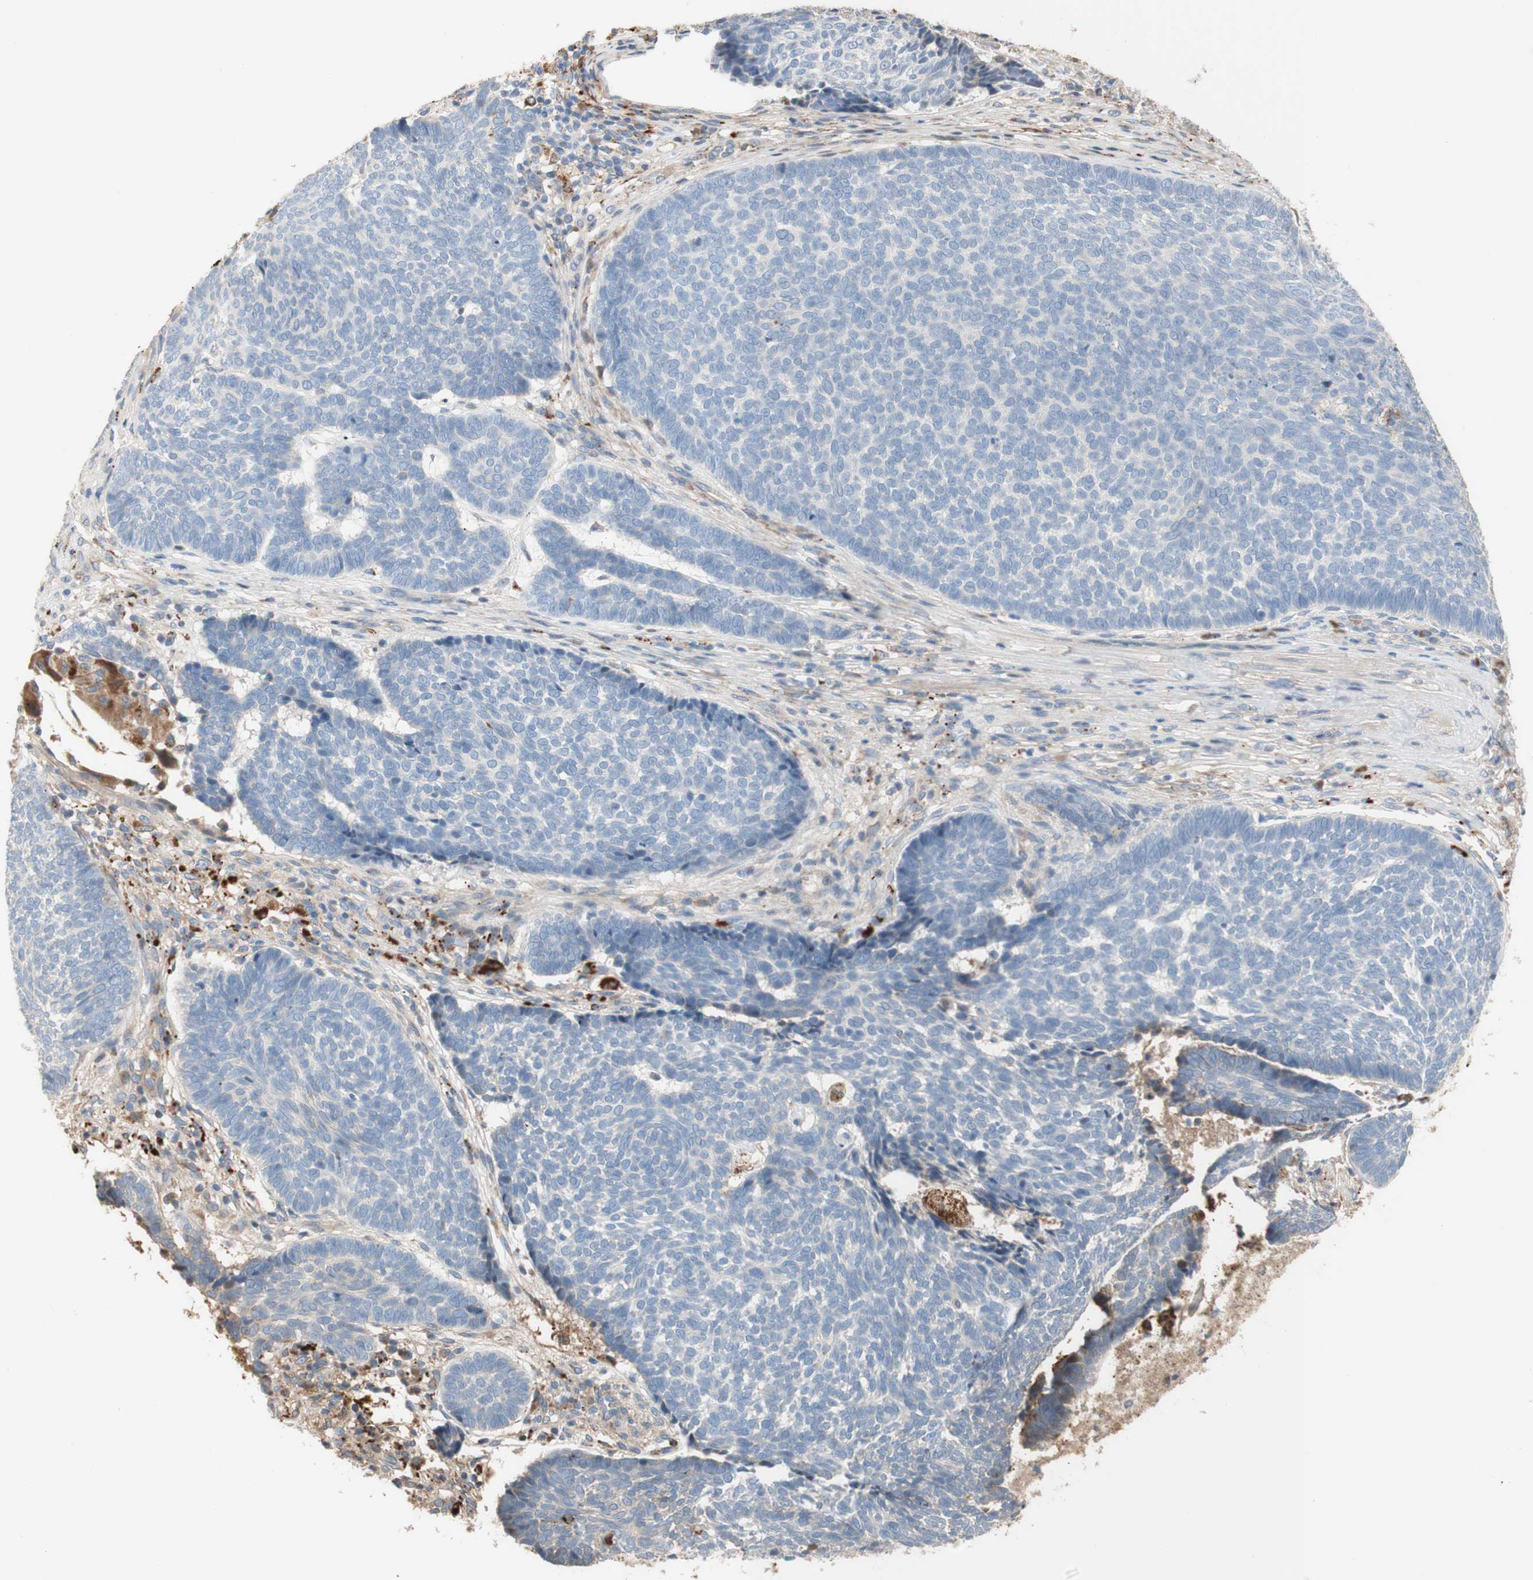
{"staining": {"intensity": "negative", "quantity": "none", "location": "none"}, "tissue": "skin cancer", "cell_type": "Tumor cells", "image_type": "cancer", "snomed": [{"axis": "morphology", "description": "Basal cell carcinoma"}, {"axis": "topography", "description": "Skin"}], "caption": "Photomicrograph shows no protein positivity in tumor cells of skin cancer tissue.", "gene": "PTPN21", "patient": {"sex": "male", "age": 84}}